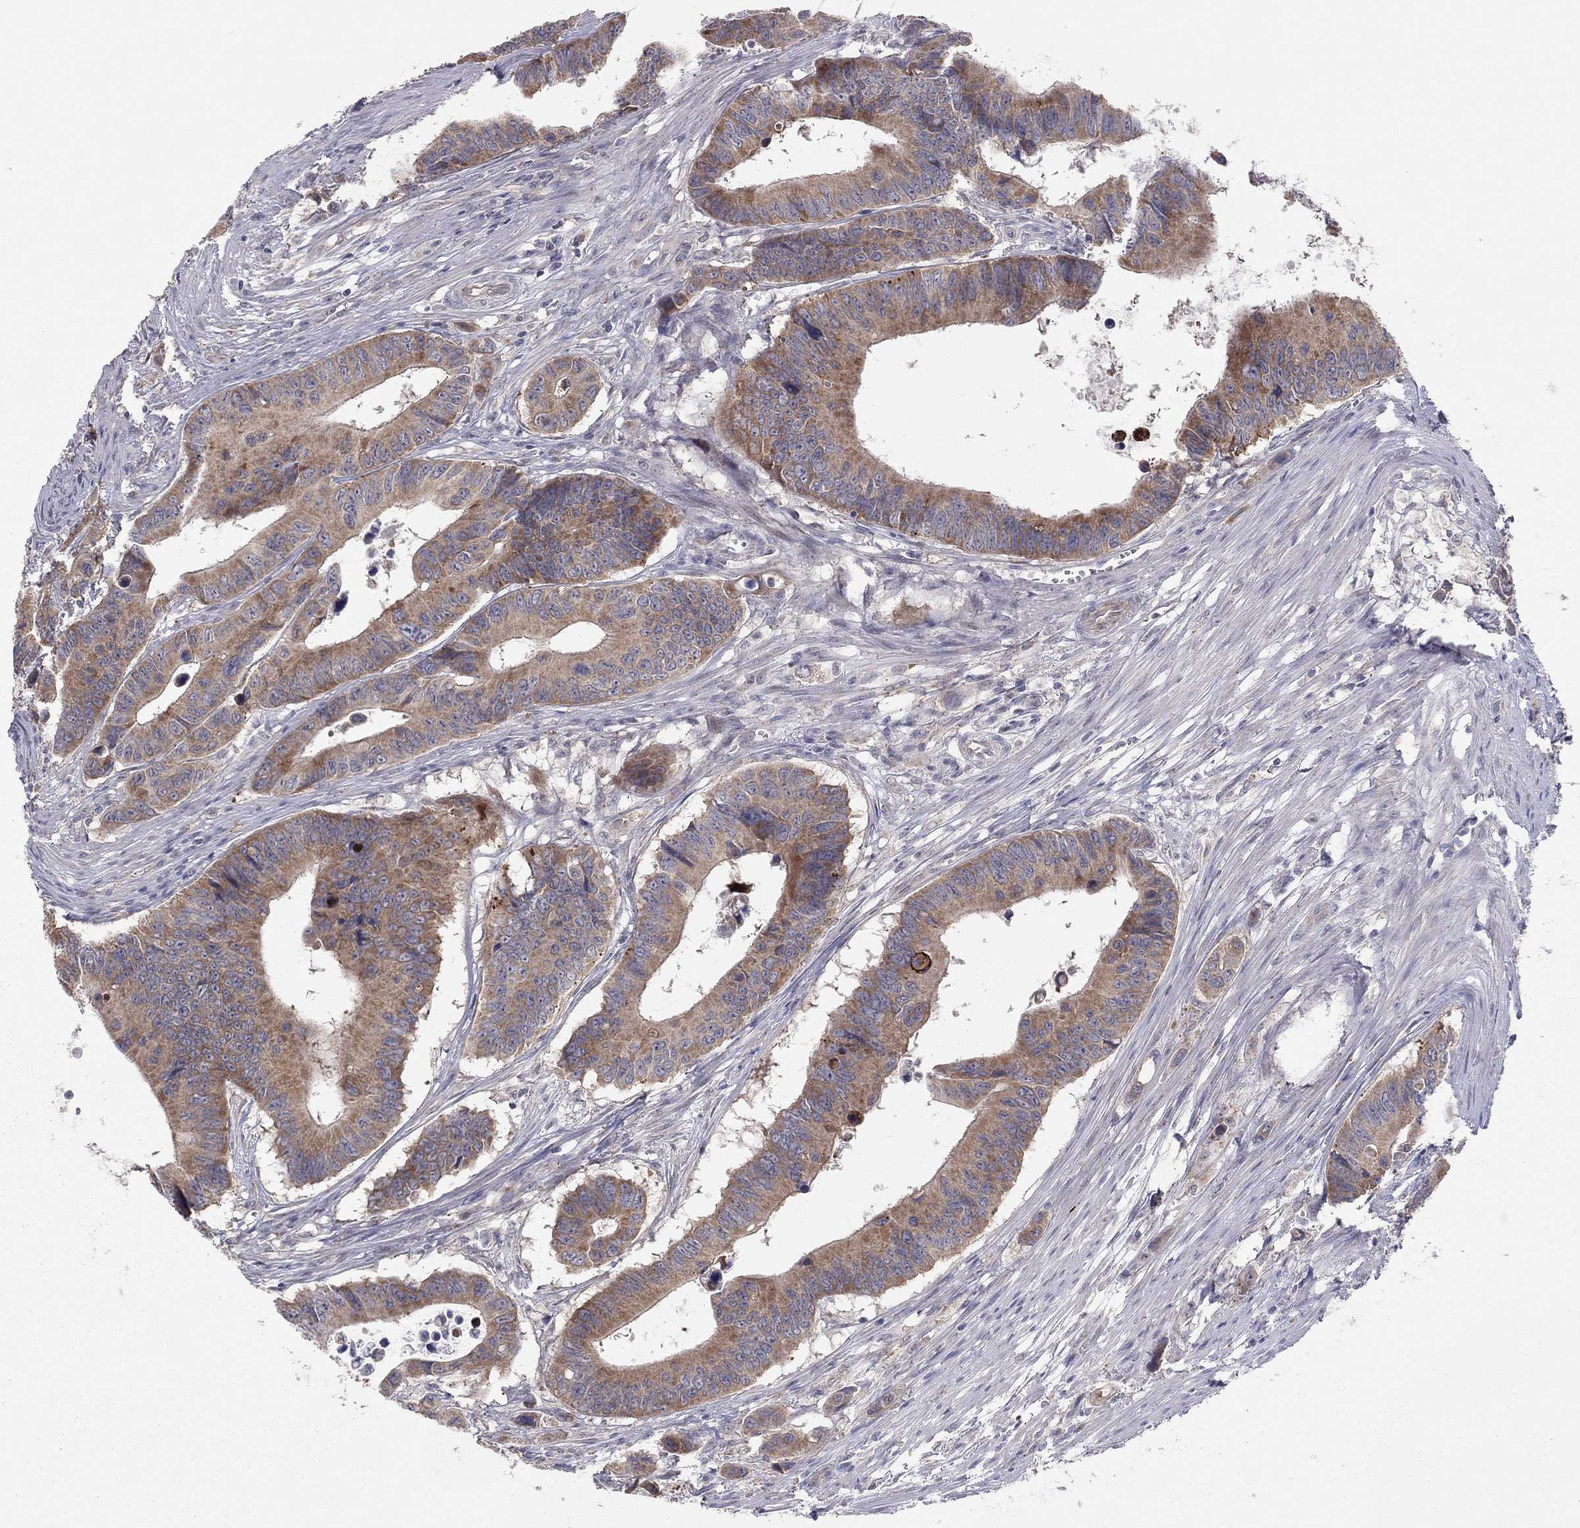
{"staining": {"intensity": "moderate", "quantity": ">75%", "location": "cytoplasmic/membranous"}, "tissue": "colorectal cancer", "cell_type": "Tumor cells", "image_type": "cancer", "snomed": [{"axis": "morphology", "description": "Adenocarcinoma, NOS"}, {"axis": "topography", "description": "Colon"}], "caption": "IHC (DAB (3,3'-diaminobenzidine)) staining of colorectal cancer (adenocarcinoma) exhibits moderate cytoplasmic/membranous protein expression in approximately >75% of tumor cells.", "gene": "CRACDL", "patient": {"sex": "female", "age": 87}}